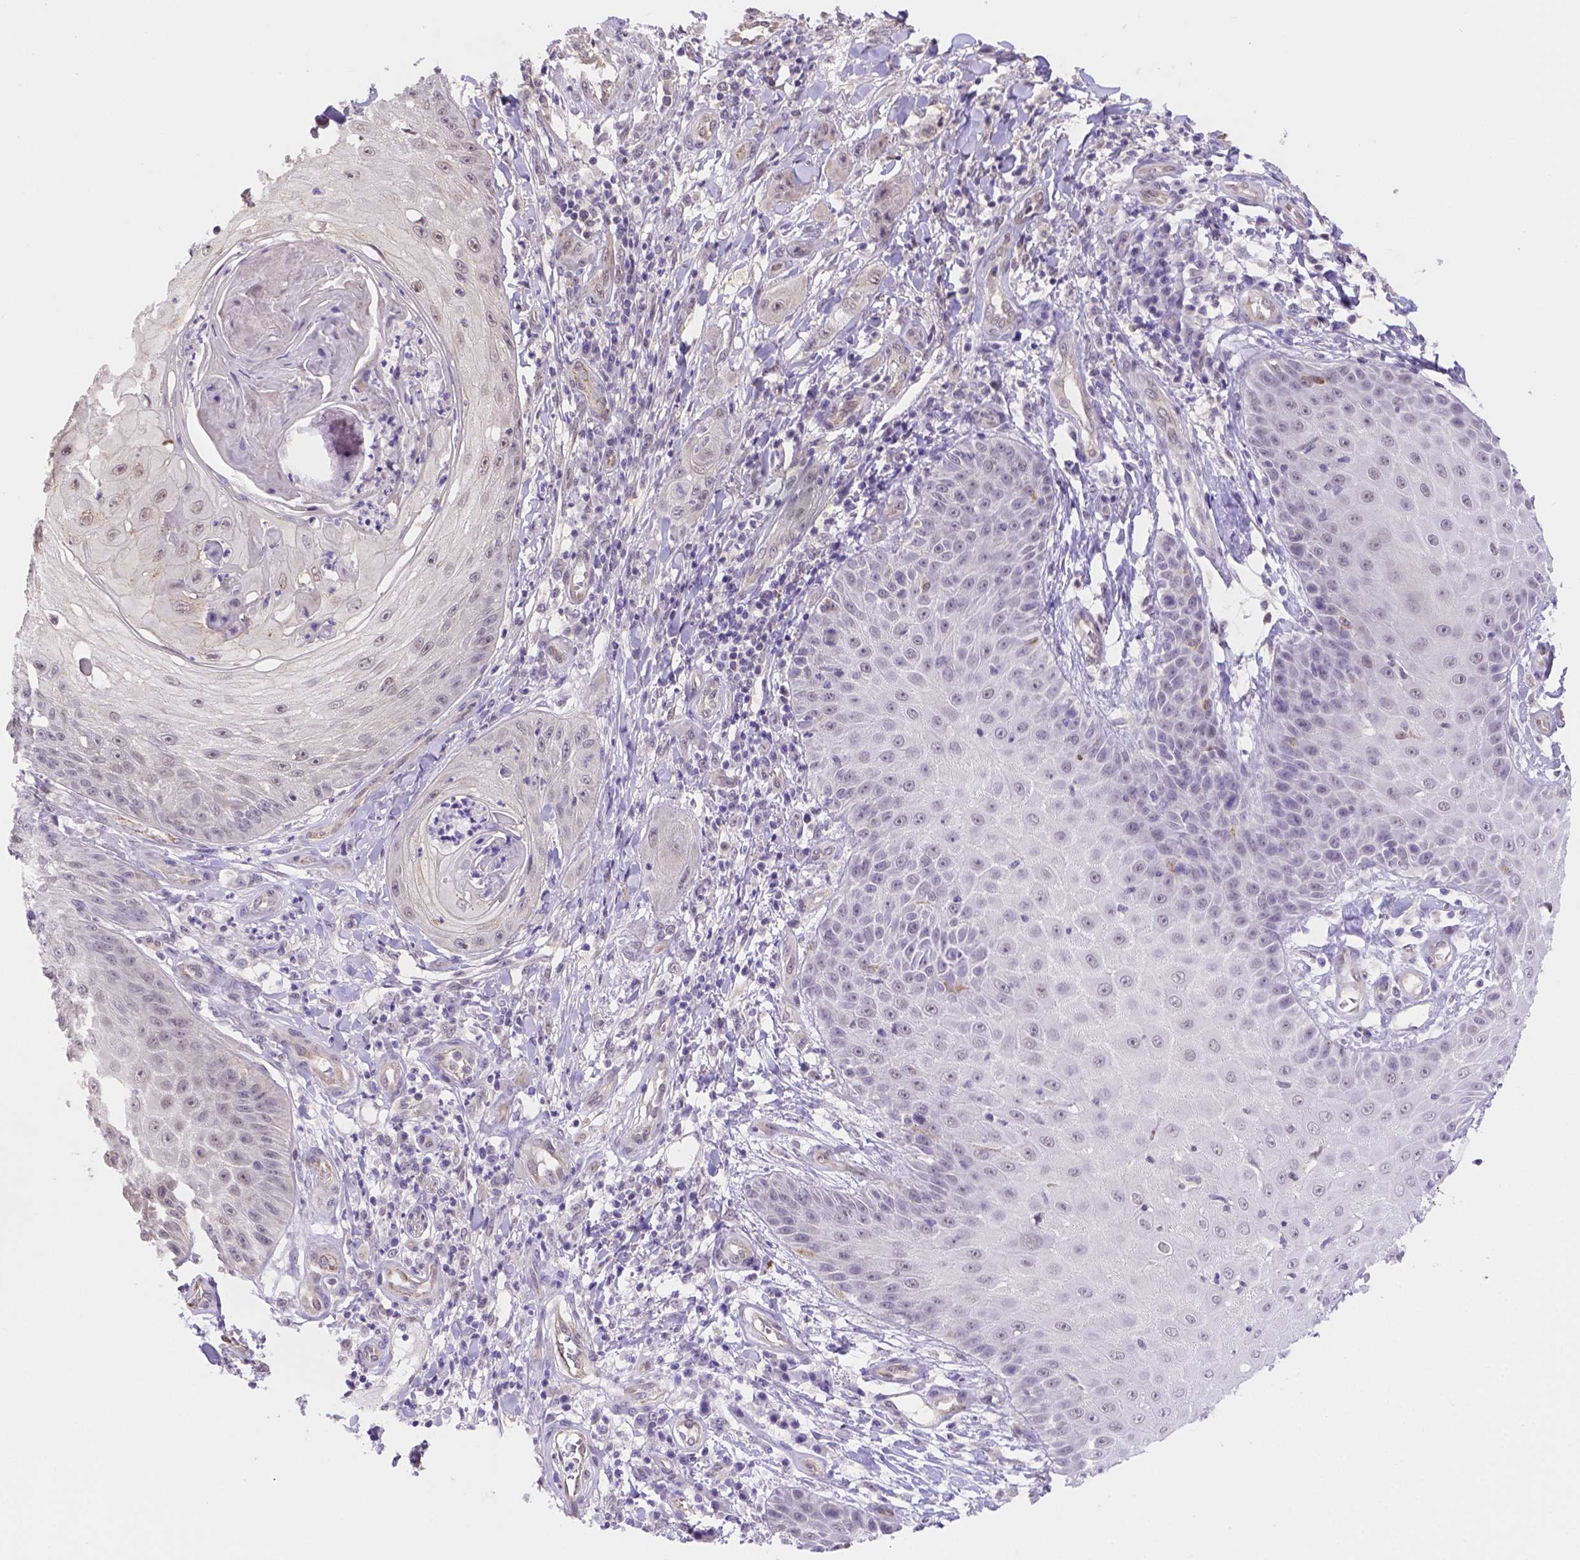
{"staining": {"intensity": "negative", "quantity": "none", "location": "none"}, "tissue": "skin cancer", "cell_type": "Tumor cells", "image_type": "cancer", "snomed": [{"axis": "morphology", "description": "Squamous cell carcinoma, NOS"}, {"axis": "topography", "description": "Skin"}], "caption": "Tumor cells show no significant staining in squamous cell carcinoma (skin).", "gene": "NXPE2", "patient": {"sex": "male", "age": 70}}